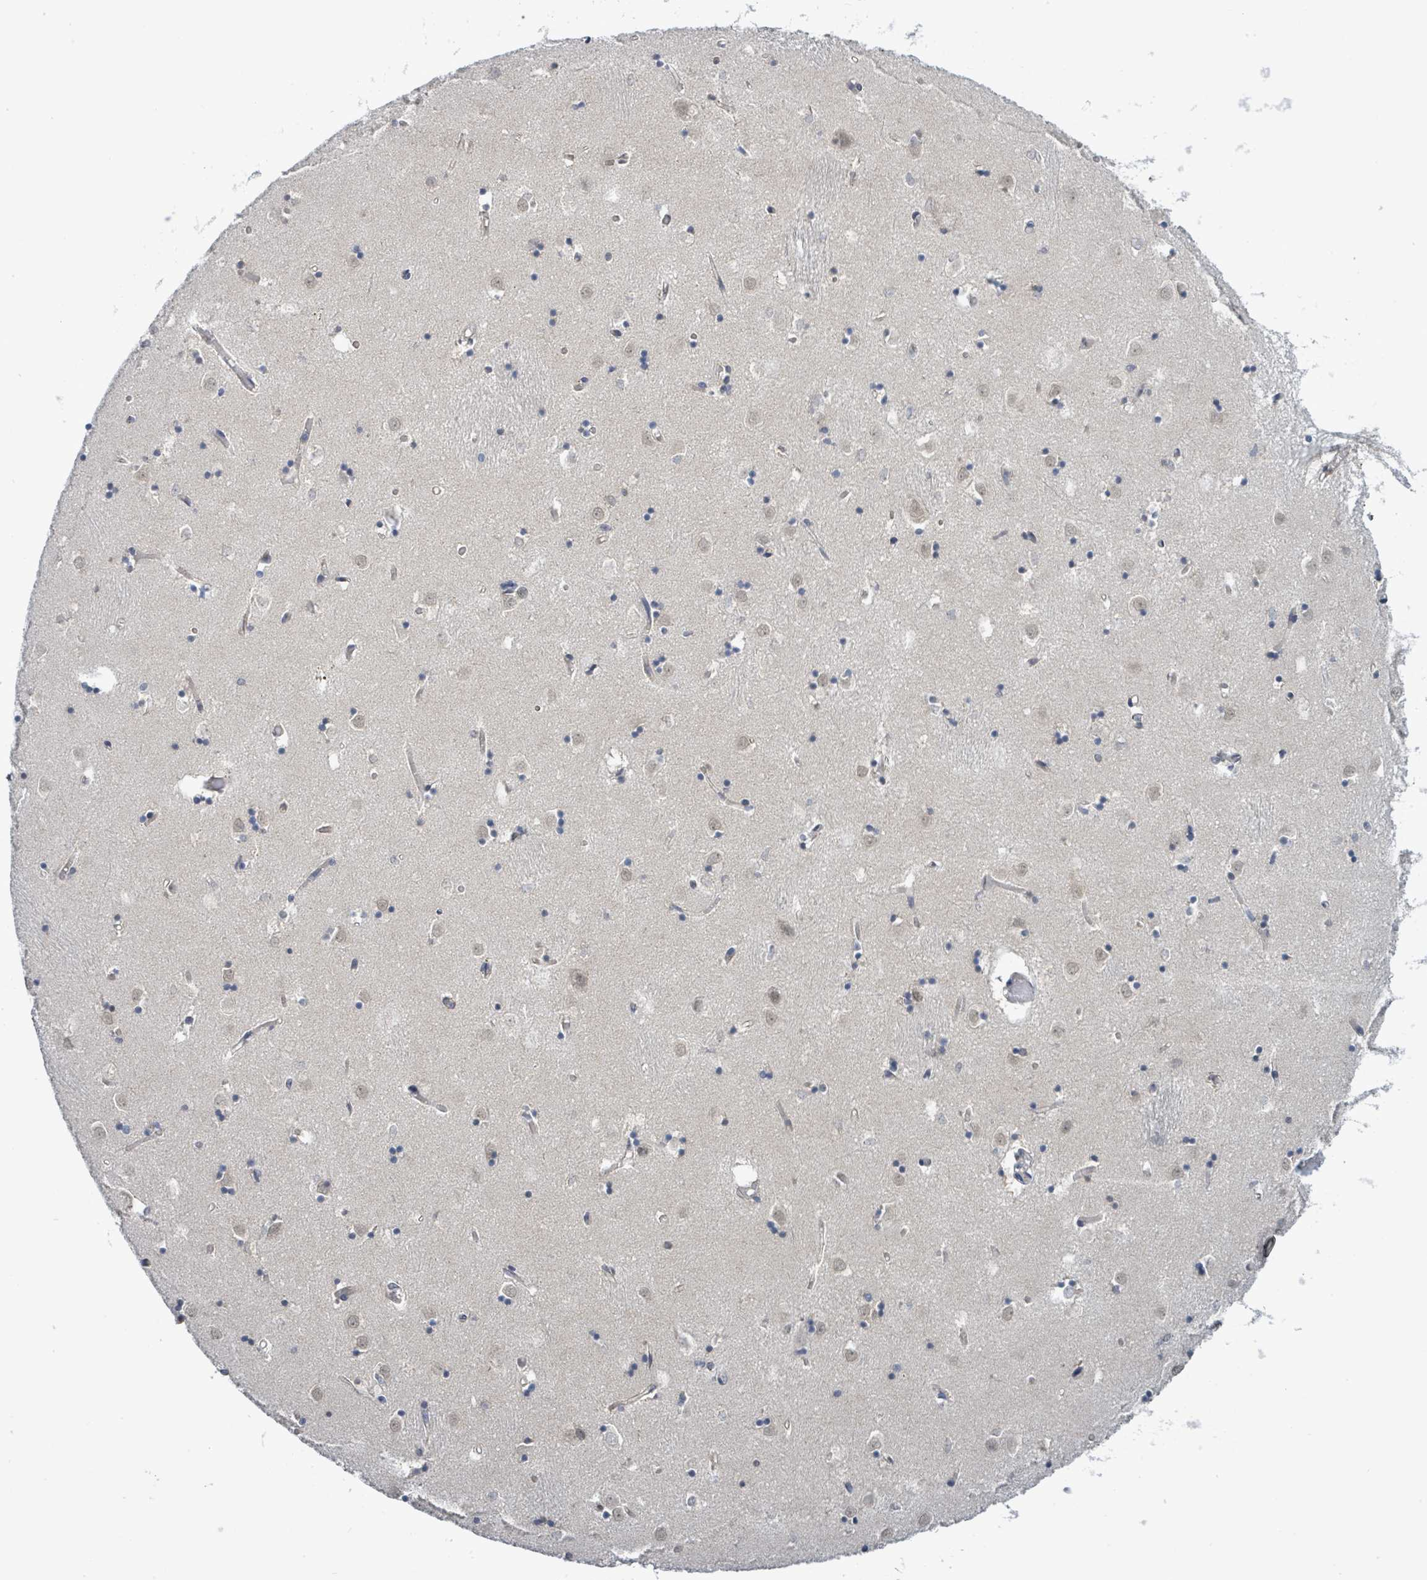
{"staining": {"intensity": "moderate", "quantity": "<25%", "location": "nuclear"}, "tissue": "caudate", "cell_type": "Glial cells", "image_type": "normal", "snomed": [{"axis": "morphology", "description": "Normal tissue, NOS"}, {"axis": "topography", "description": "Lateral ventricle wall"}], "caption": "This image displays immunohistochemistry staining of unremarkable caudate, with low moderate nuclear expression in about <25% of glial cells.", "gene": "COQ10B", "patient": {"sex": "male", "age": 70}}